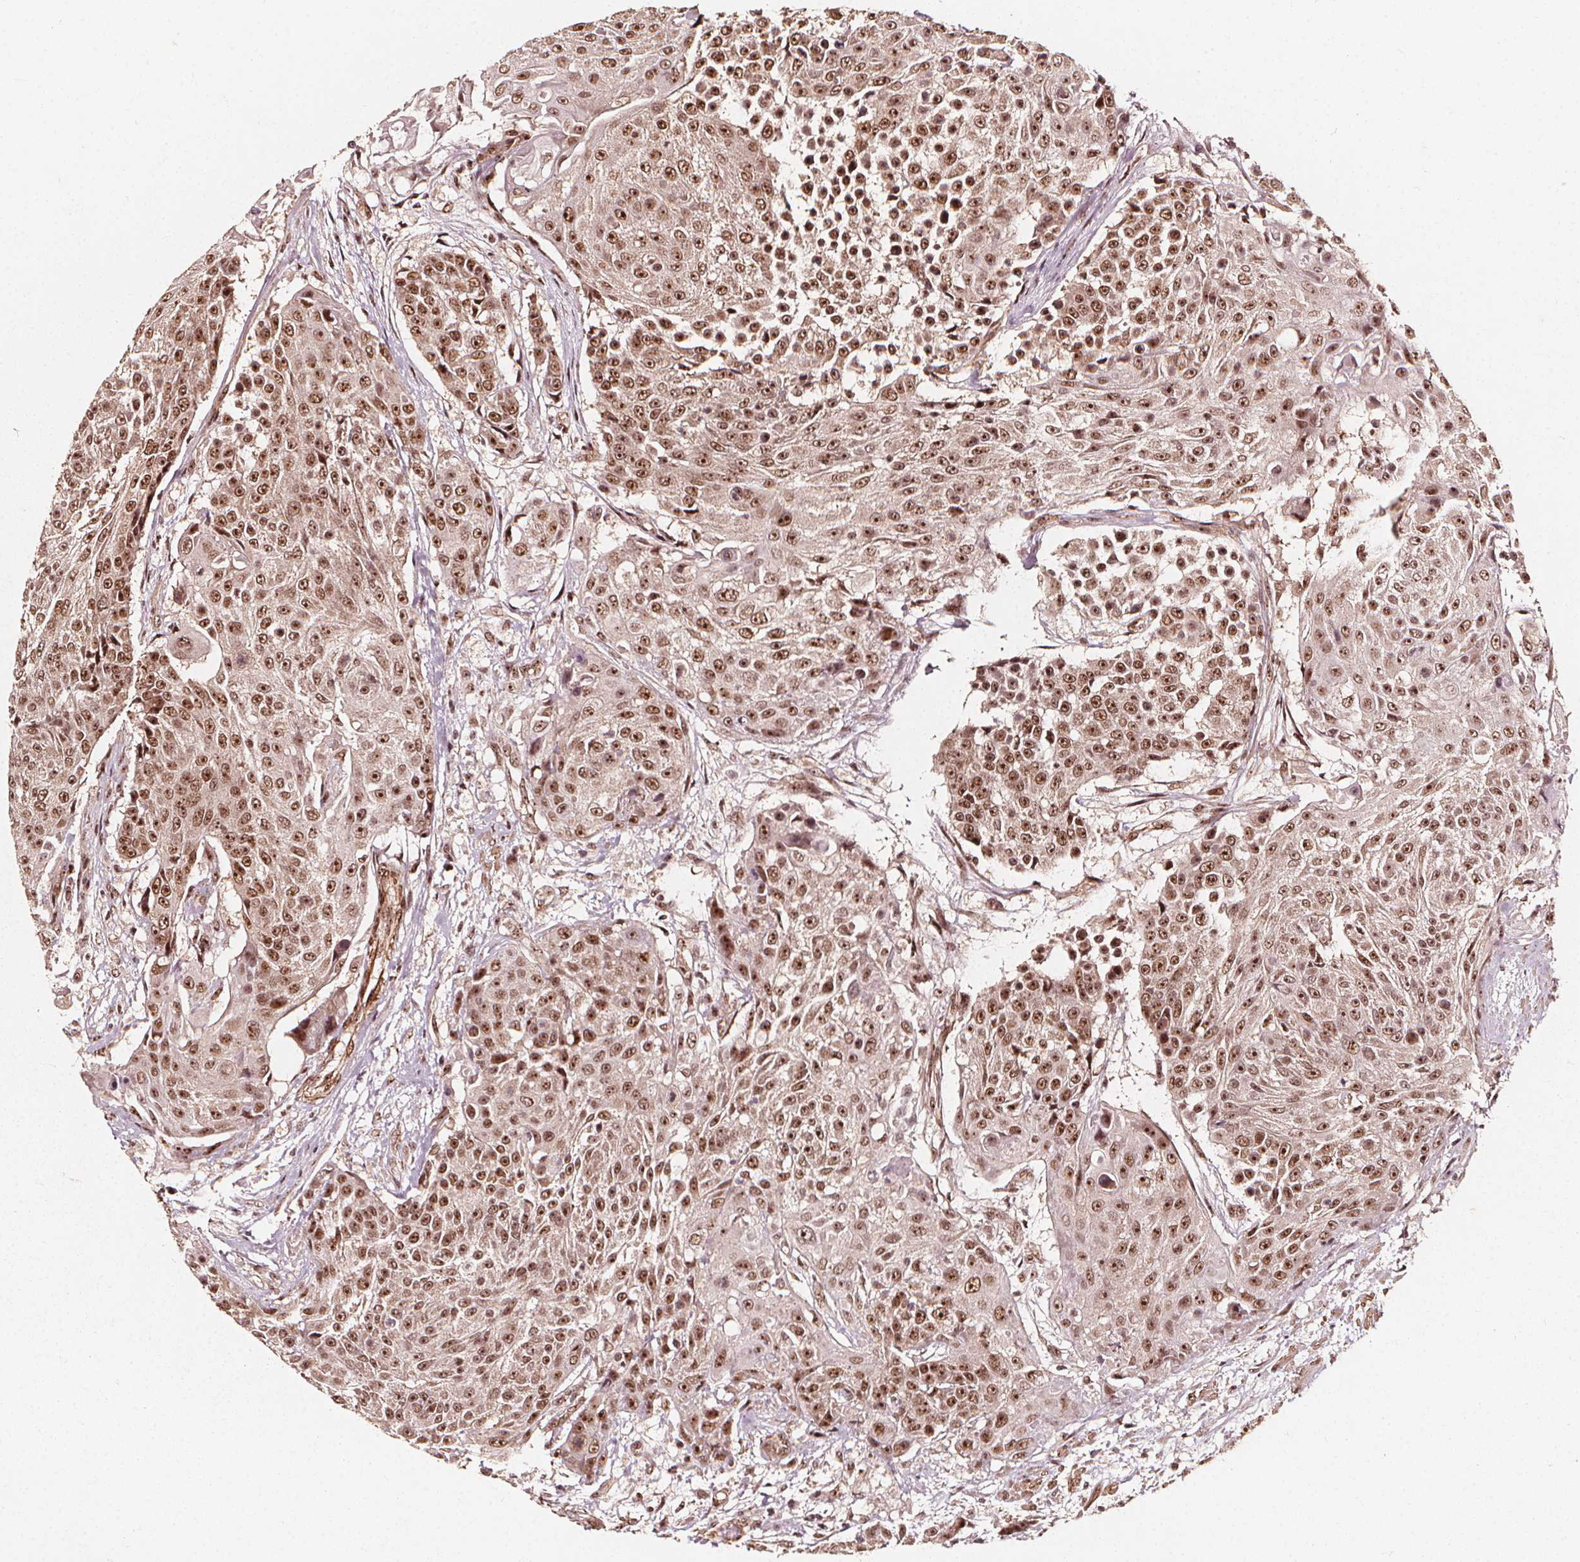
{"staining": {"intensity": "moderate", "quantity": ">75%", "location": "nuclear"}, "tissue": "urothelial cancer", "cell_type": "Tumor cells", "image_type": "cancer", "snomed": [{"axis": "morphology", "description": "Urothelial carcinoma, High grade"}, {"axis": "topography", "description": "Urinary bladder"}], "caption": "This is a histology image of immunohistochemistry (IHC) staining of high-grade urothelial carcinoma, which shows moderate positivity in the nuclear of tumor cells.", "gene": "EXOSC9", "patient": {"sex": "female", "age": 63}}